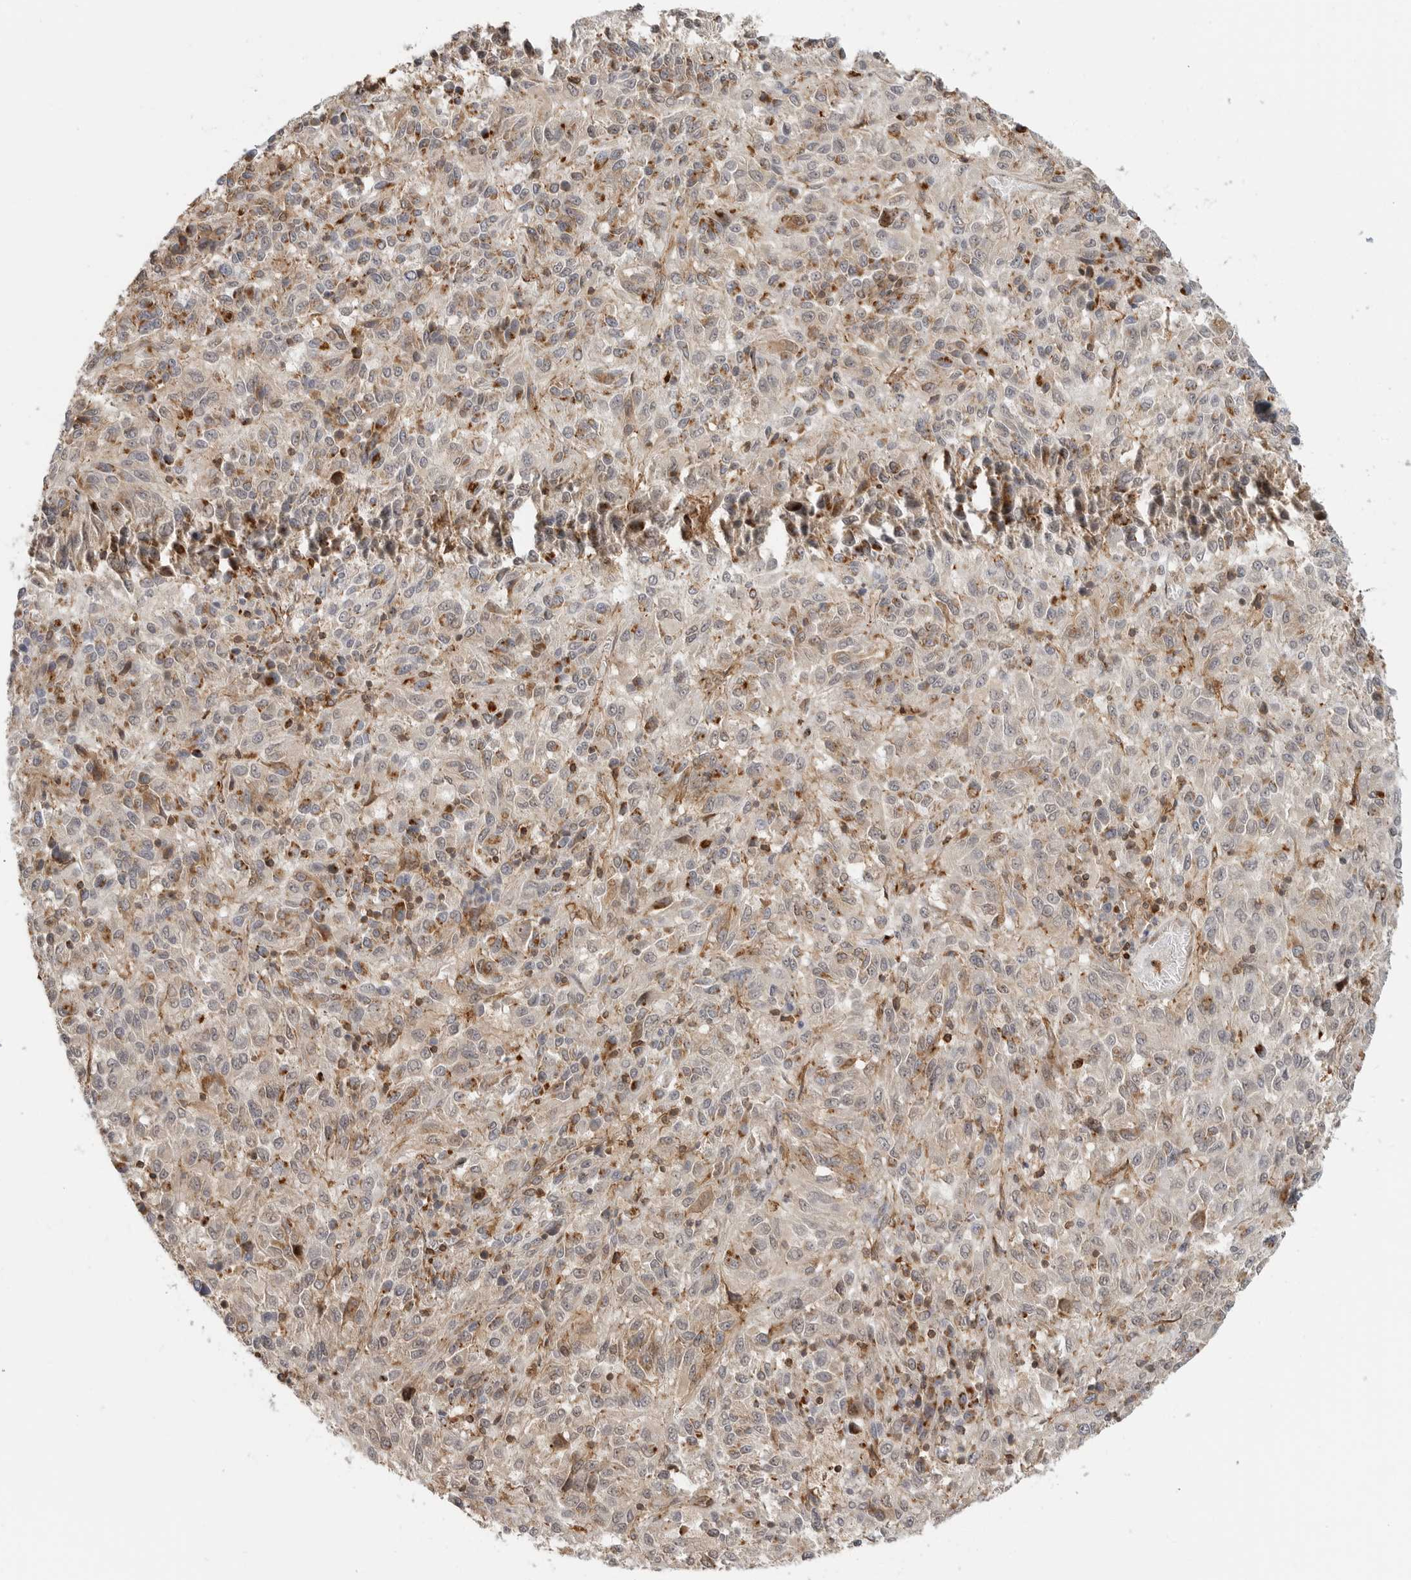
{"staining": {"intensity": "weak", "quantity": ">75%", "location": "cytoplasmic/membranous"}, "tissue": "melanoma", "cell_type": "Tumor cells", "image_type": "cancer", "snomed": [{"axis": "morphology", "description": "Malignant melanoma, Metastatic site"}, {"axis": "topography", "description": "Lung"}], "caption": "The immunohistochemical stain shows weak cytoplasmic/membranous staining in tumor cells of malignant melanoma (metastatic site) tissue.", "gene": "ANXA11", "patient": {"sex": "male", "age": 64}}